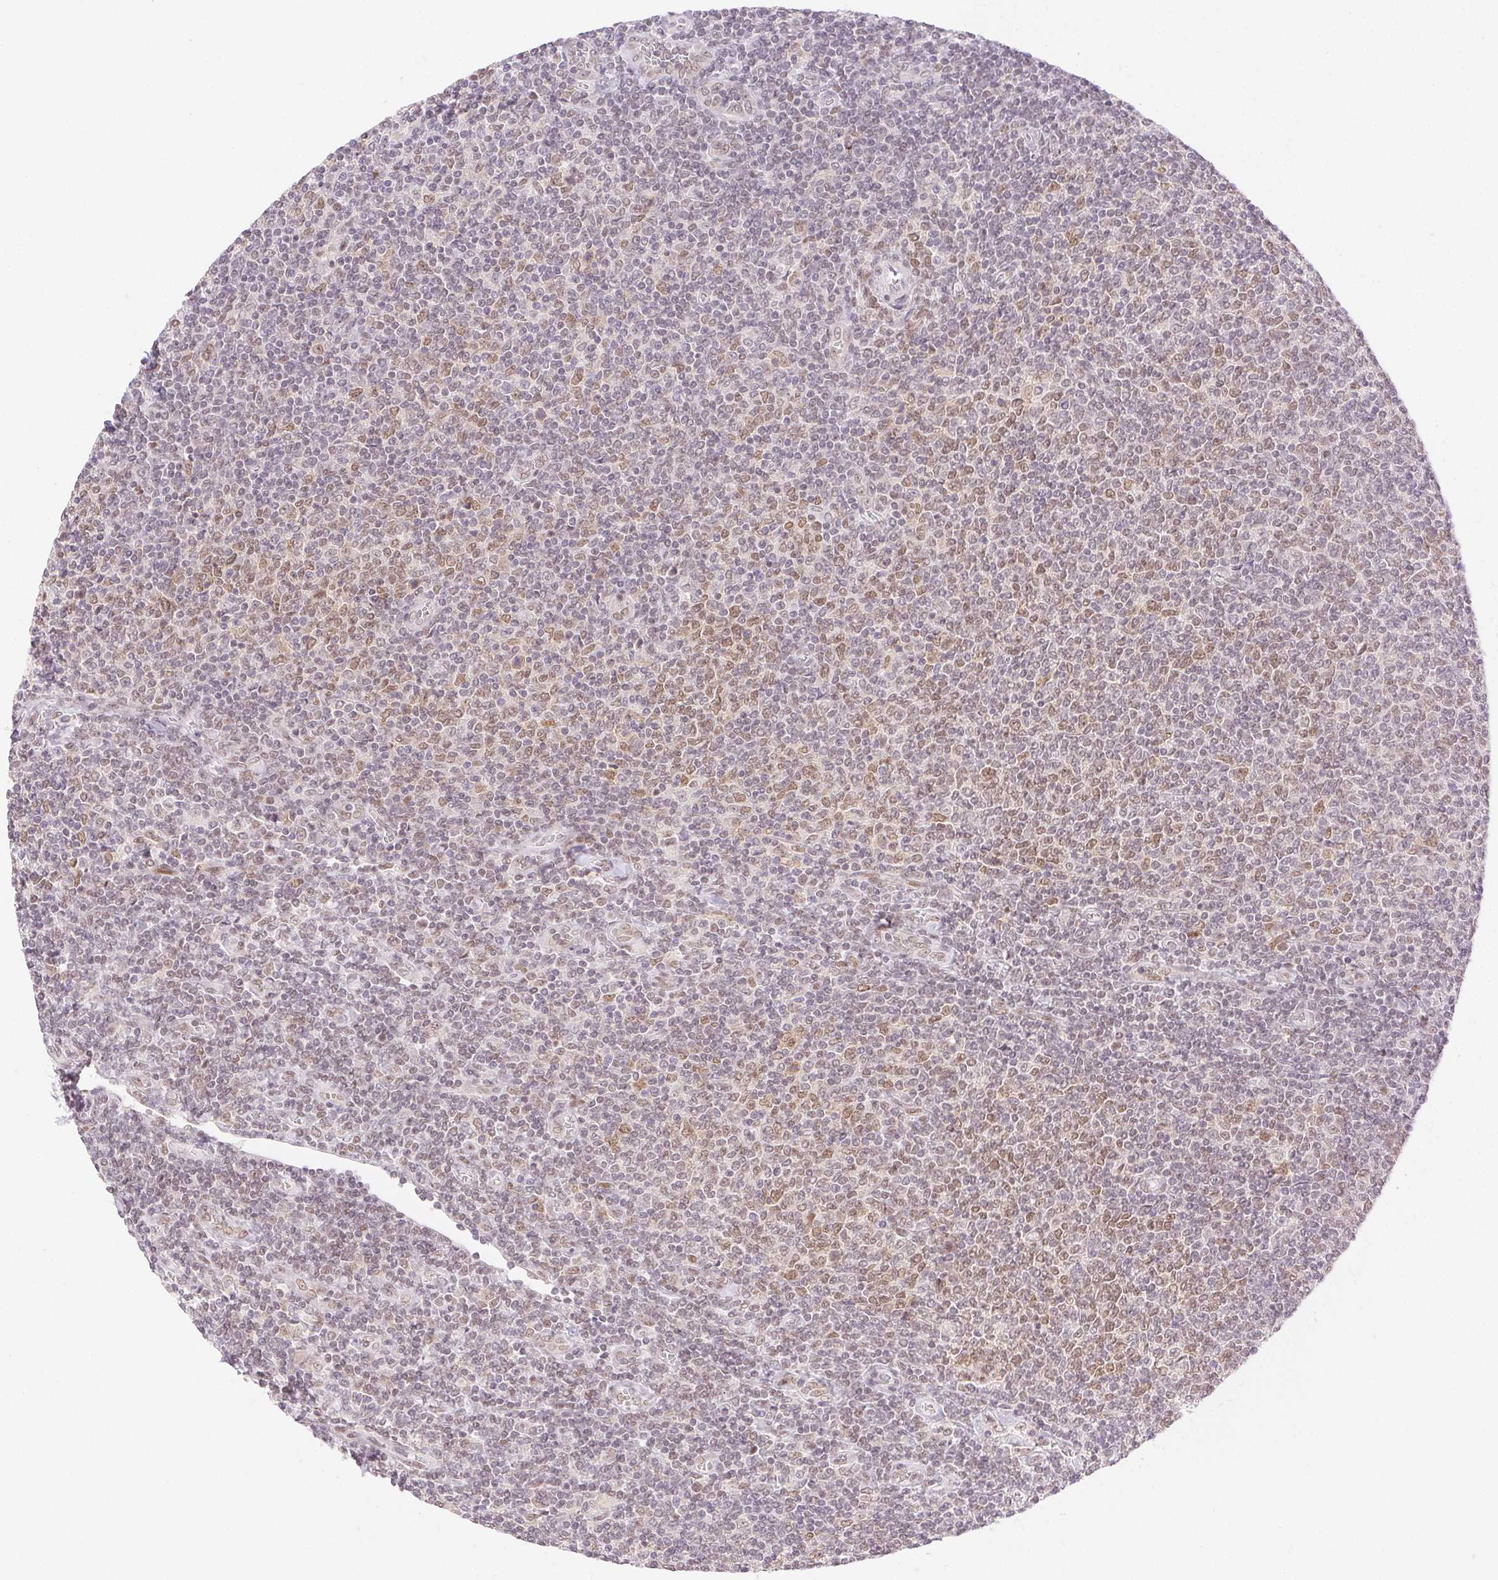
{"staining": {"intensity": "moderate", "quantity": "25%-75%", "location": "nuclear"}, "tissue": "lymphoma", "cell_type": "Tumor cells", "image_type": "cancer", "snomed": [{"axis": "morphology", "description": "Malignant lymphoma, non-Hodgkin's type, Low grade"}, {"axis": "topography", "description": "Lymph node"}], "caption": "A high-resolution photomicrograph shows IHC staining of lymphoma, which shows moderate nuclear positivity in approximately 25%-75% of tumor cells.", "gene": "H2AZ2", "patient": {"sex": "male", "age": 52}}